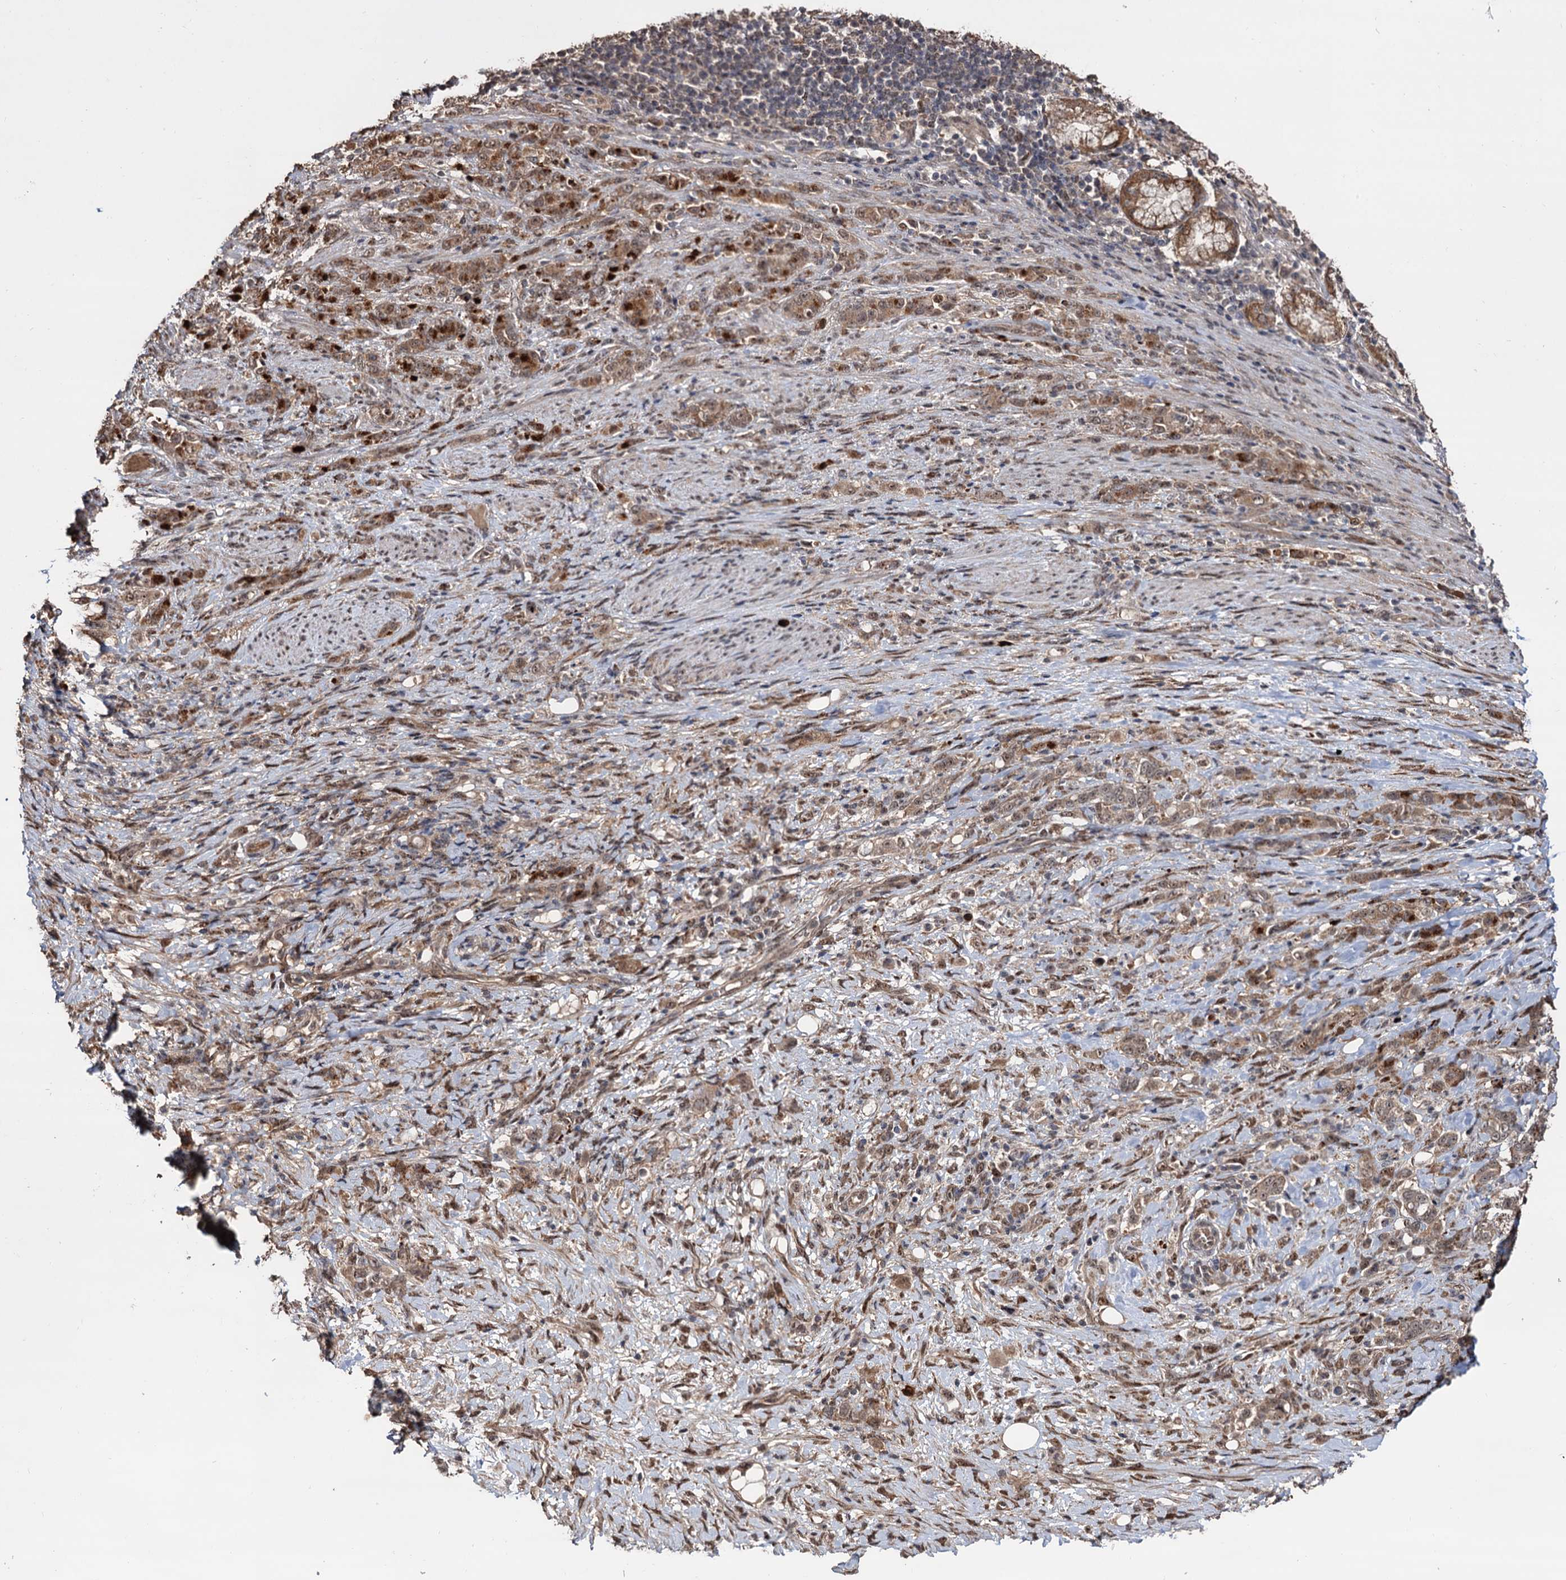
{"staining": {"intensity": "moderate", "quantity": ">75%", "location": "cytoplasmic/membranous,nuclear"}, "tissue": "stomach cancer", "cell_type": "Tumor cells", "image_type": "cancer", "snomed": [{"axis": "morphology", "description": "Adenocarcinoma, NOS"}, {"axis": "topography", "description": "Stomach"}], "caption": "Immunohistochemistry photomicrograph of stomach cancer stained for a protein (brown), which exhibits medium levels of moderate cytoplasmic/membranous and nuclear expression in about >75% of tumor cells.", "gene": "PIGB", "patient": {"sex": "female", "age": 79}}